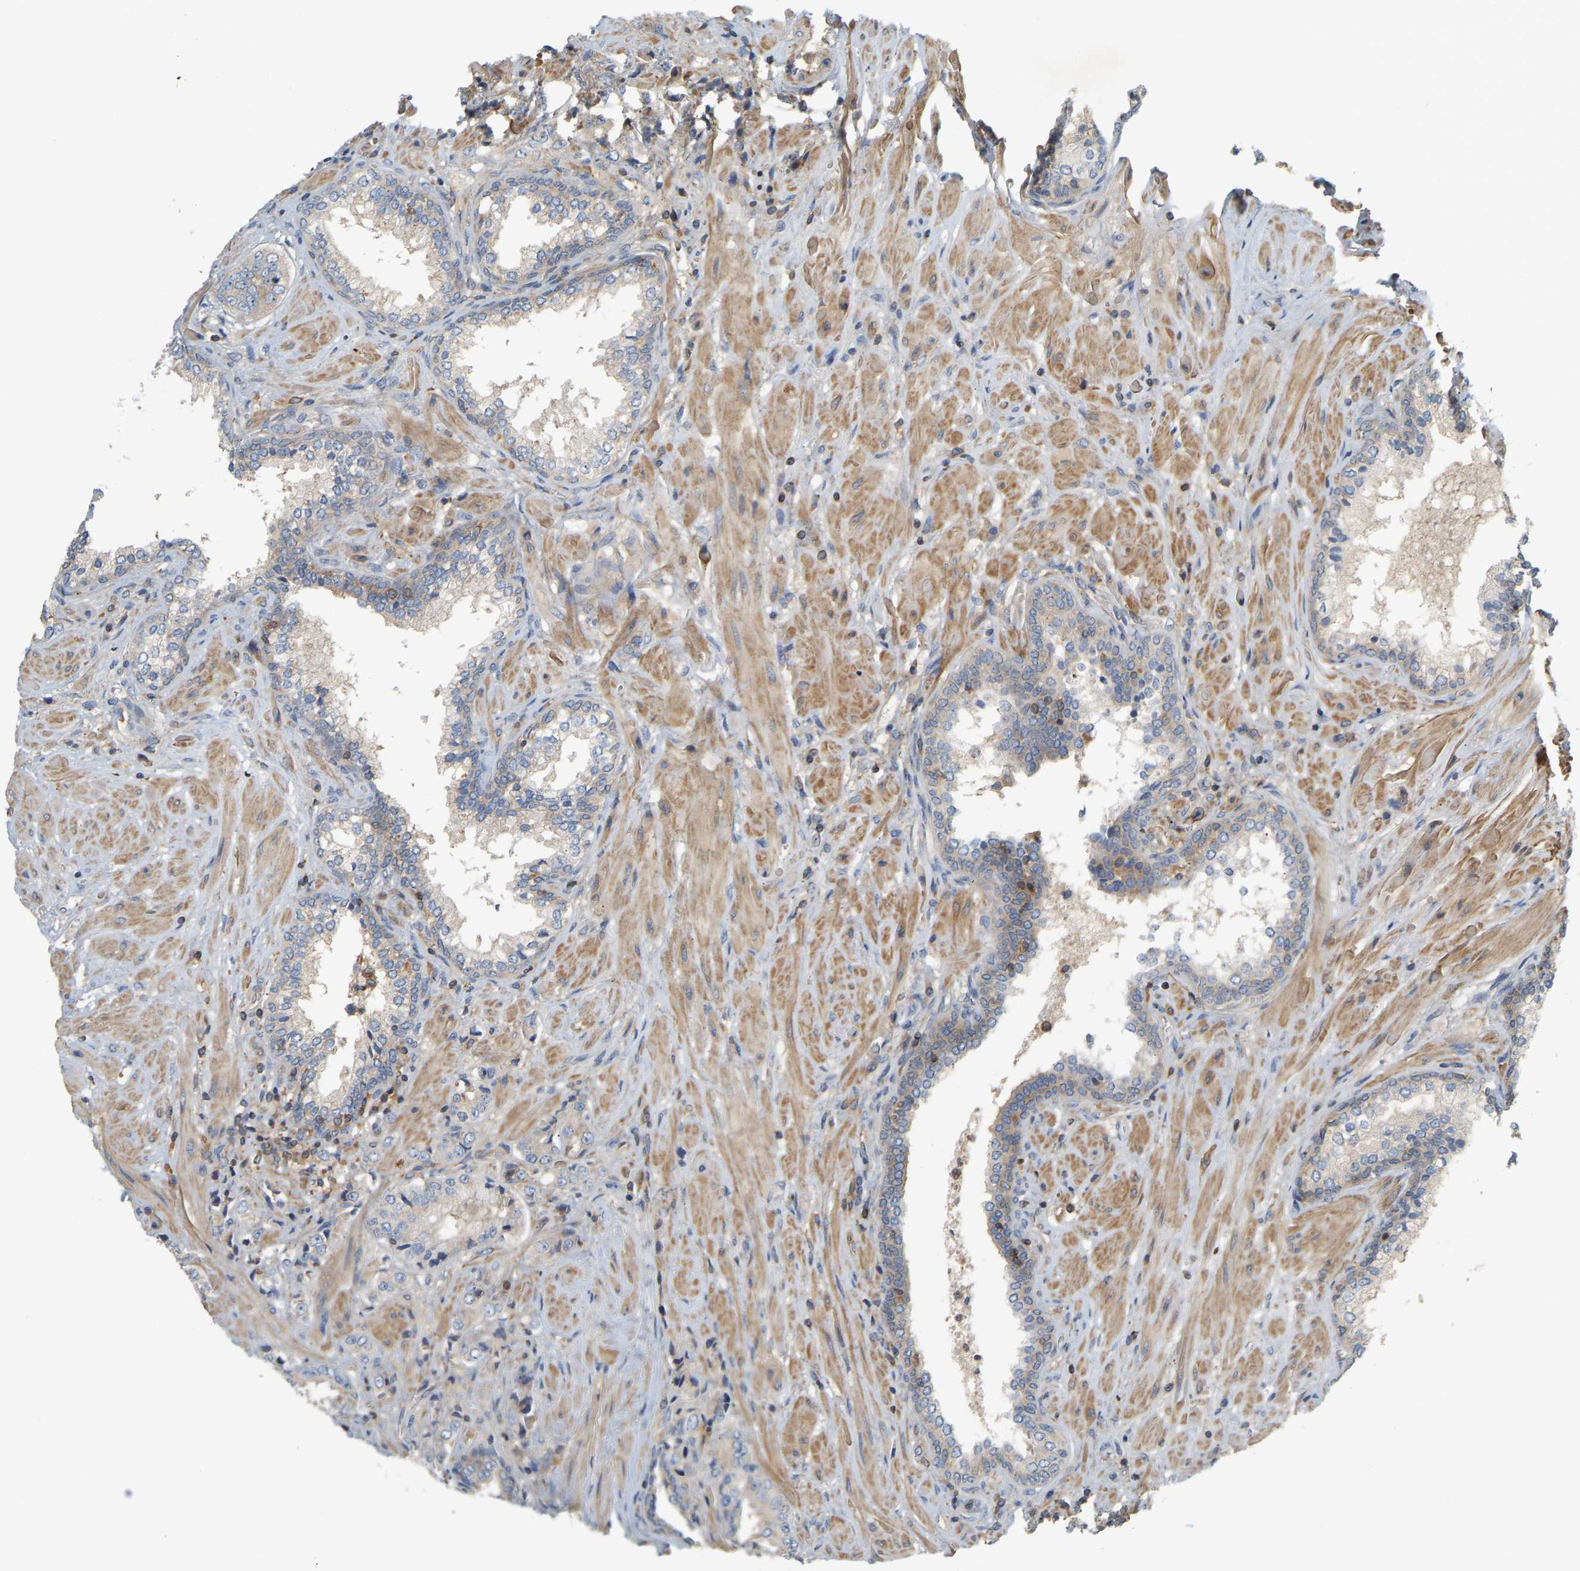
{"staining": {"intensity": "weak", "quantity": "<25%", "location": "cytoplasmic/membranous"}, "tissue": "prostate cancer", "cell_type": "Tumor cells", "image_type": "cancer", "snomed": [{"axis": "morphology", "description": "Adenocarcinoma, High grade"}, {"axis": "topography", "description": "Prostate"}], "caption": "Immunohistochemistry (IHC) of human prostate adenocarcinoma (high-grade) exhibits no staining in tumor cells.", "gene": "AKAP13", "patient": {"sex": "male", "age": 61}}